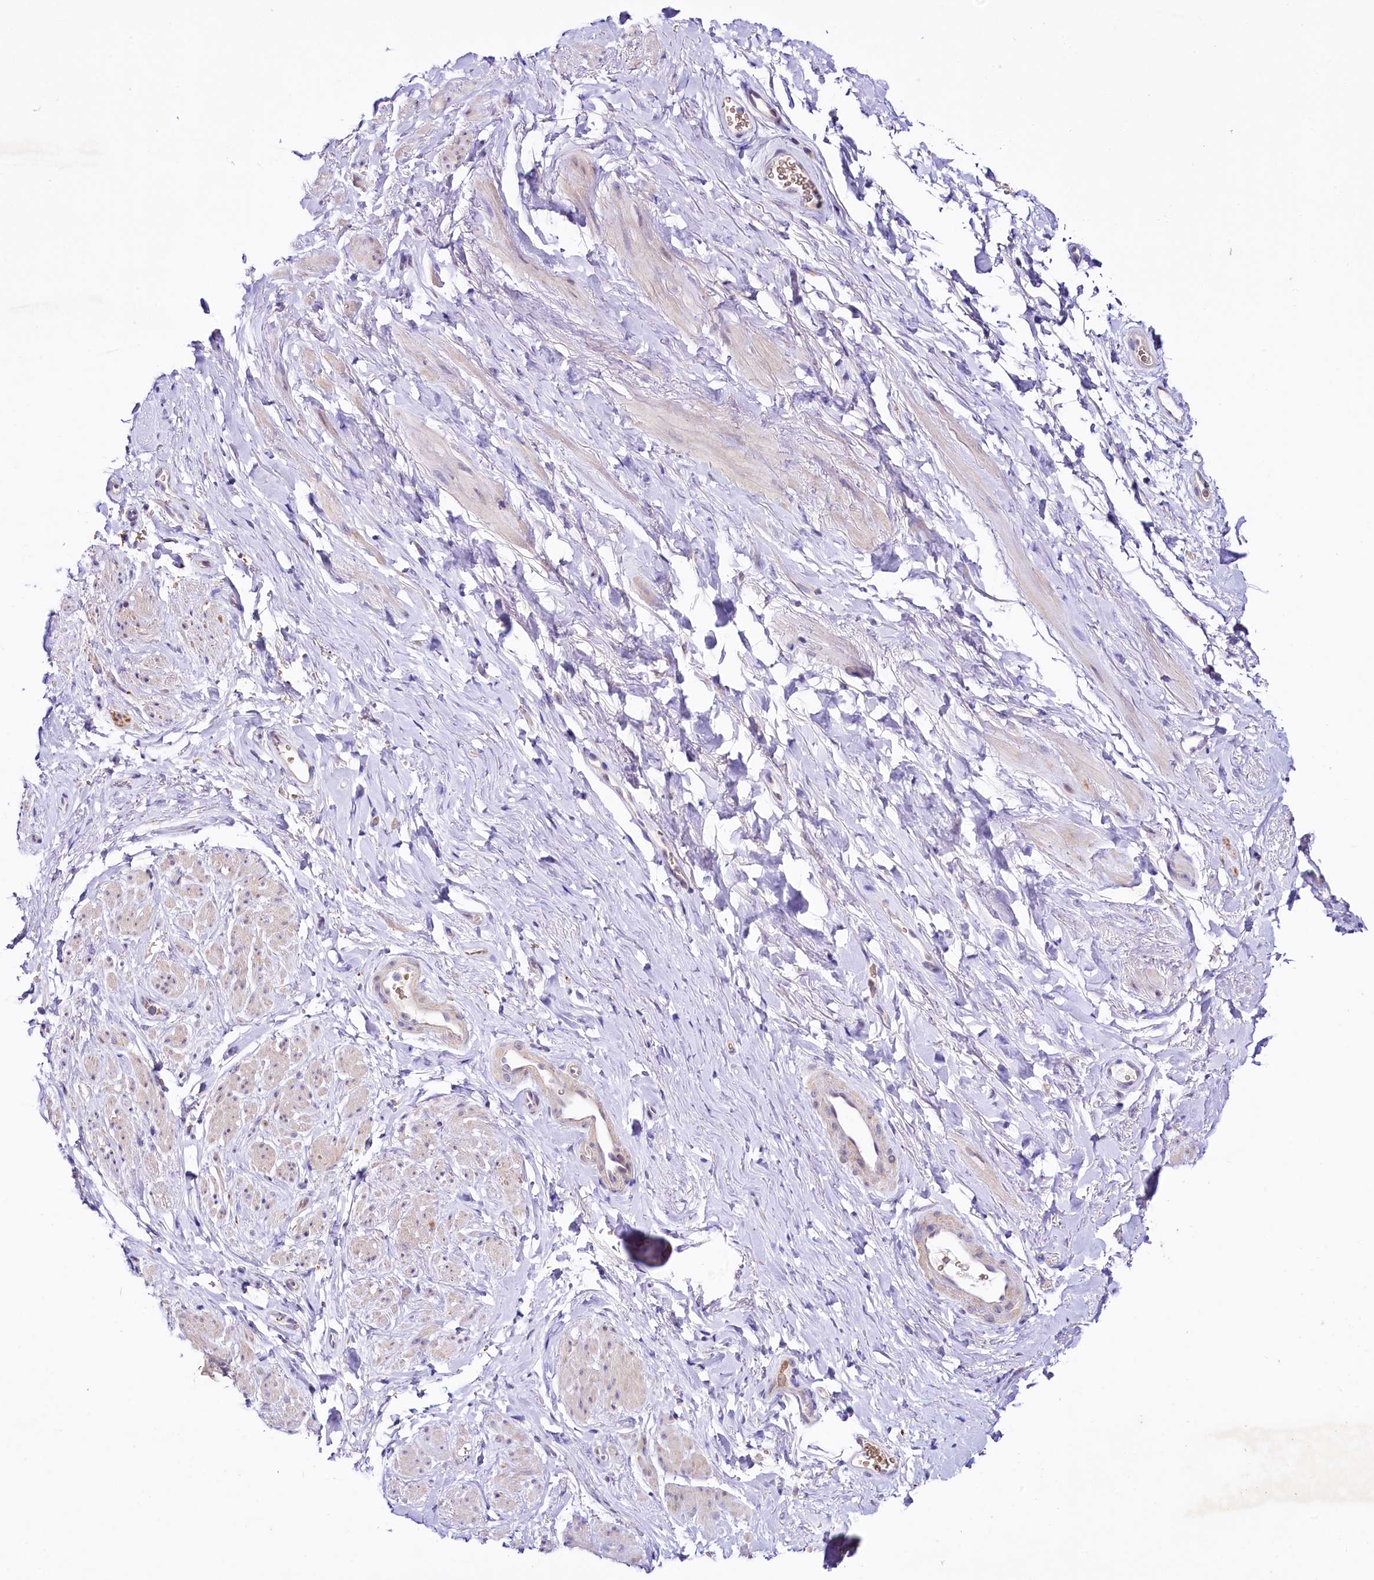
{"staining": {"intensity": "weak", "quantity": "<25%", "location": "cytoplasmic/membranous"}, "tissue": "smooth muscle", "cell_type": "Smooth muscle cells", "image_type": "normal", "snomed": [{"axis": "morphology", "description": "Normal tissue, NOS"}, {"axis": "topography", "description": "Smooth muscle"}, {"axis": "topography", "description": "Peripheral nerve tissue"}], "caption": "The immunohistochemistry photomicrograph has no significant staining in smooth muscle cells of smooth muscle.", "gene": "CEP295", "patient": {"sex": "male", "age": 69}}